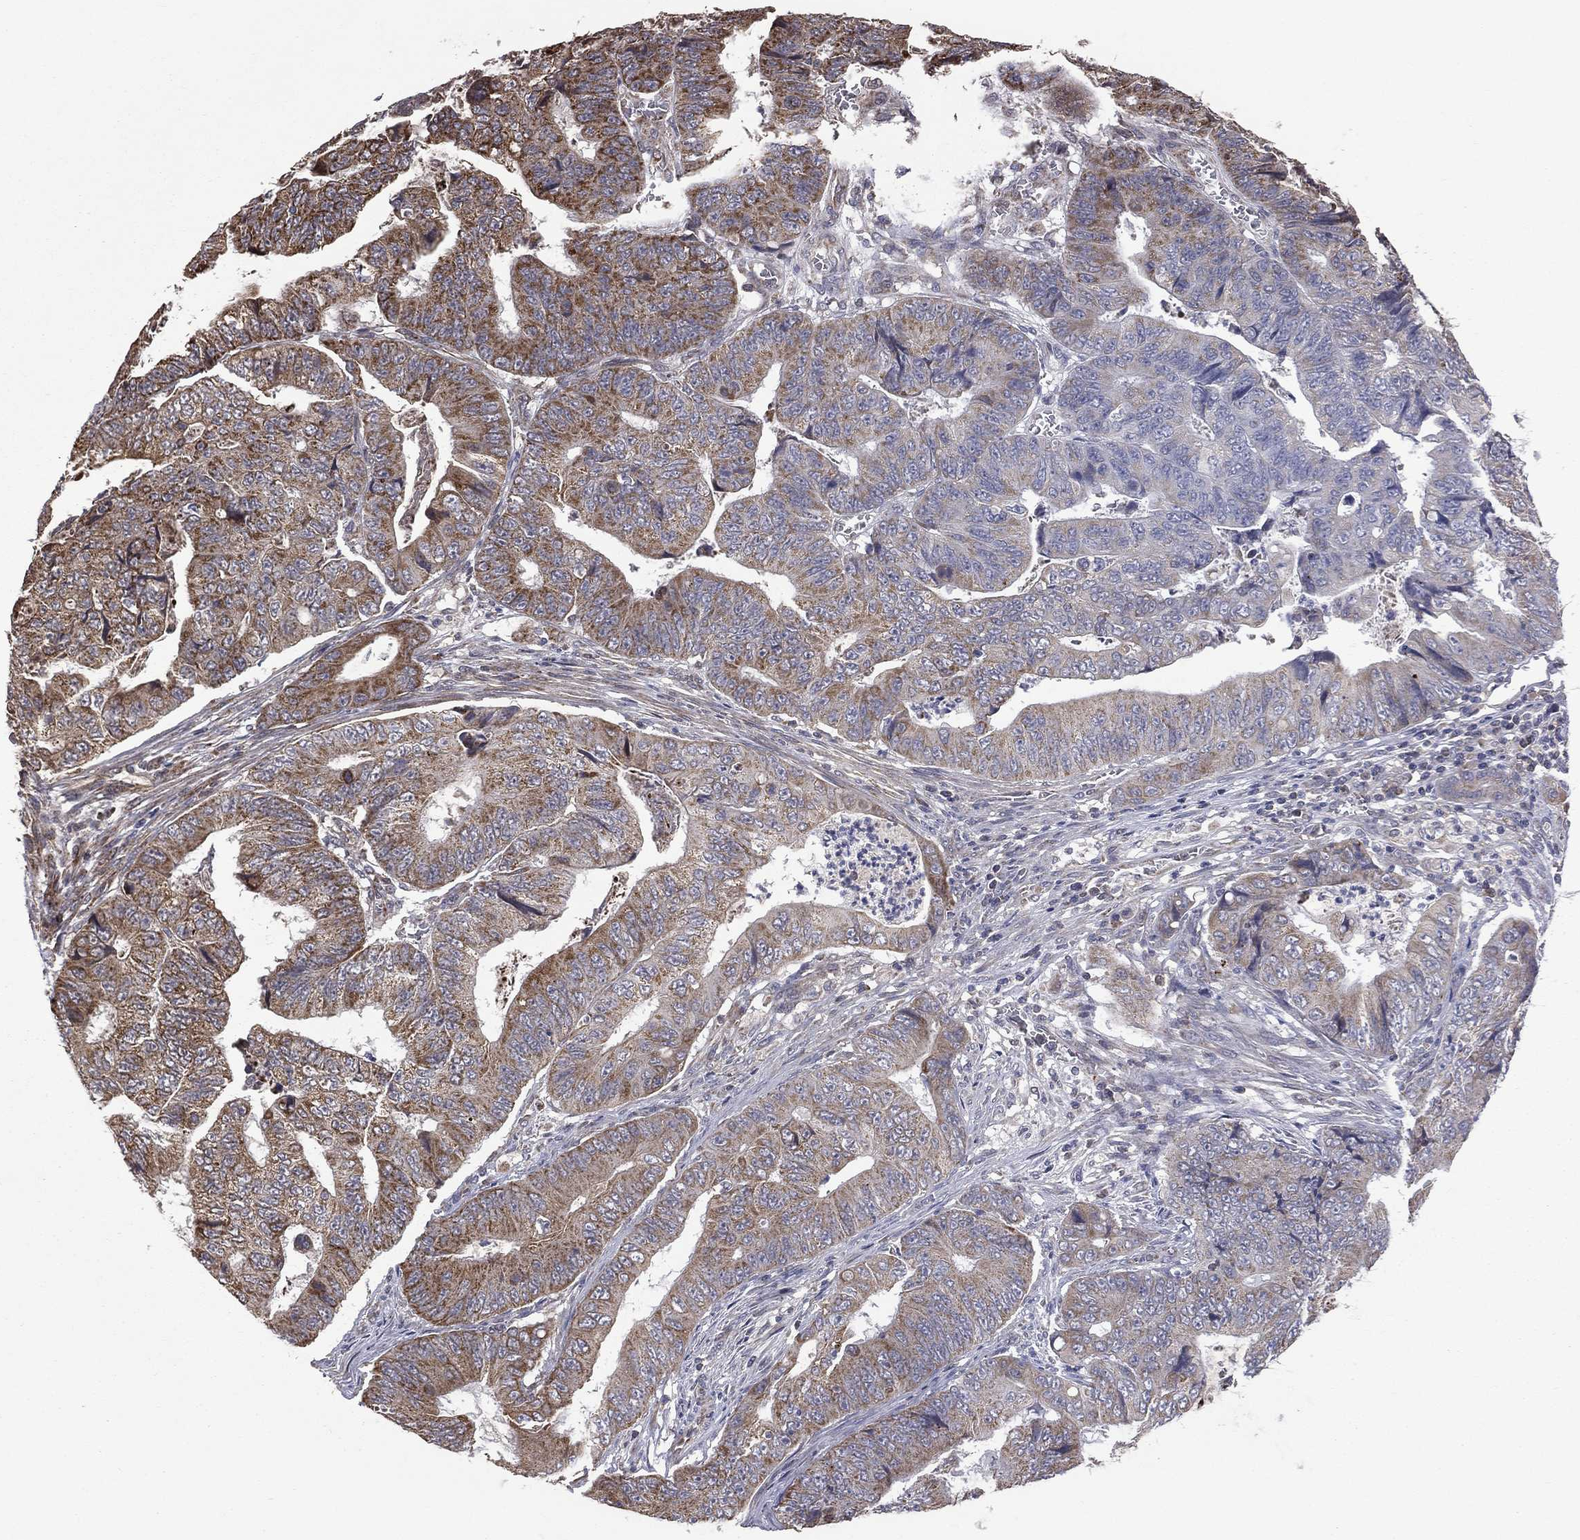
{"staining": {"intensity": "moderate", "quantity": "<25%", "location": "cytoplasmic/membranous"}, "tissue": "colorectal cancer", "cell_type": "Tumor cells", "image_type": "cancer", "snomed": [{"axis": "morphology", "description": "Adenocarcinoma, NOS"}, {"axis": "topography", "description": "Colon"}], "caption": "IHC (DAB) staining of human colorectal cancer reveals moderate cytoplasmic/membranous protein positivity in about <25% of tumor cells. Immunohistochemistry (ihc) stains the protein of interest in brown and the nuclei are stained blue.", "gene": "GIMAP6", "patient": {"sex": "female", "age": 48}}